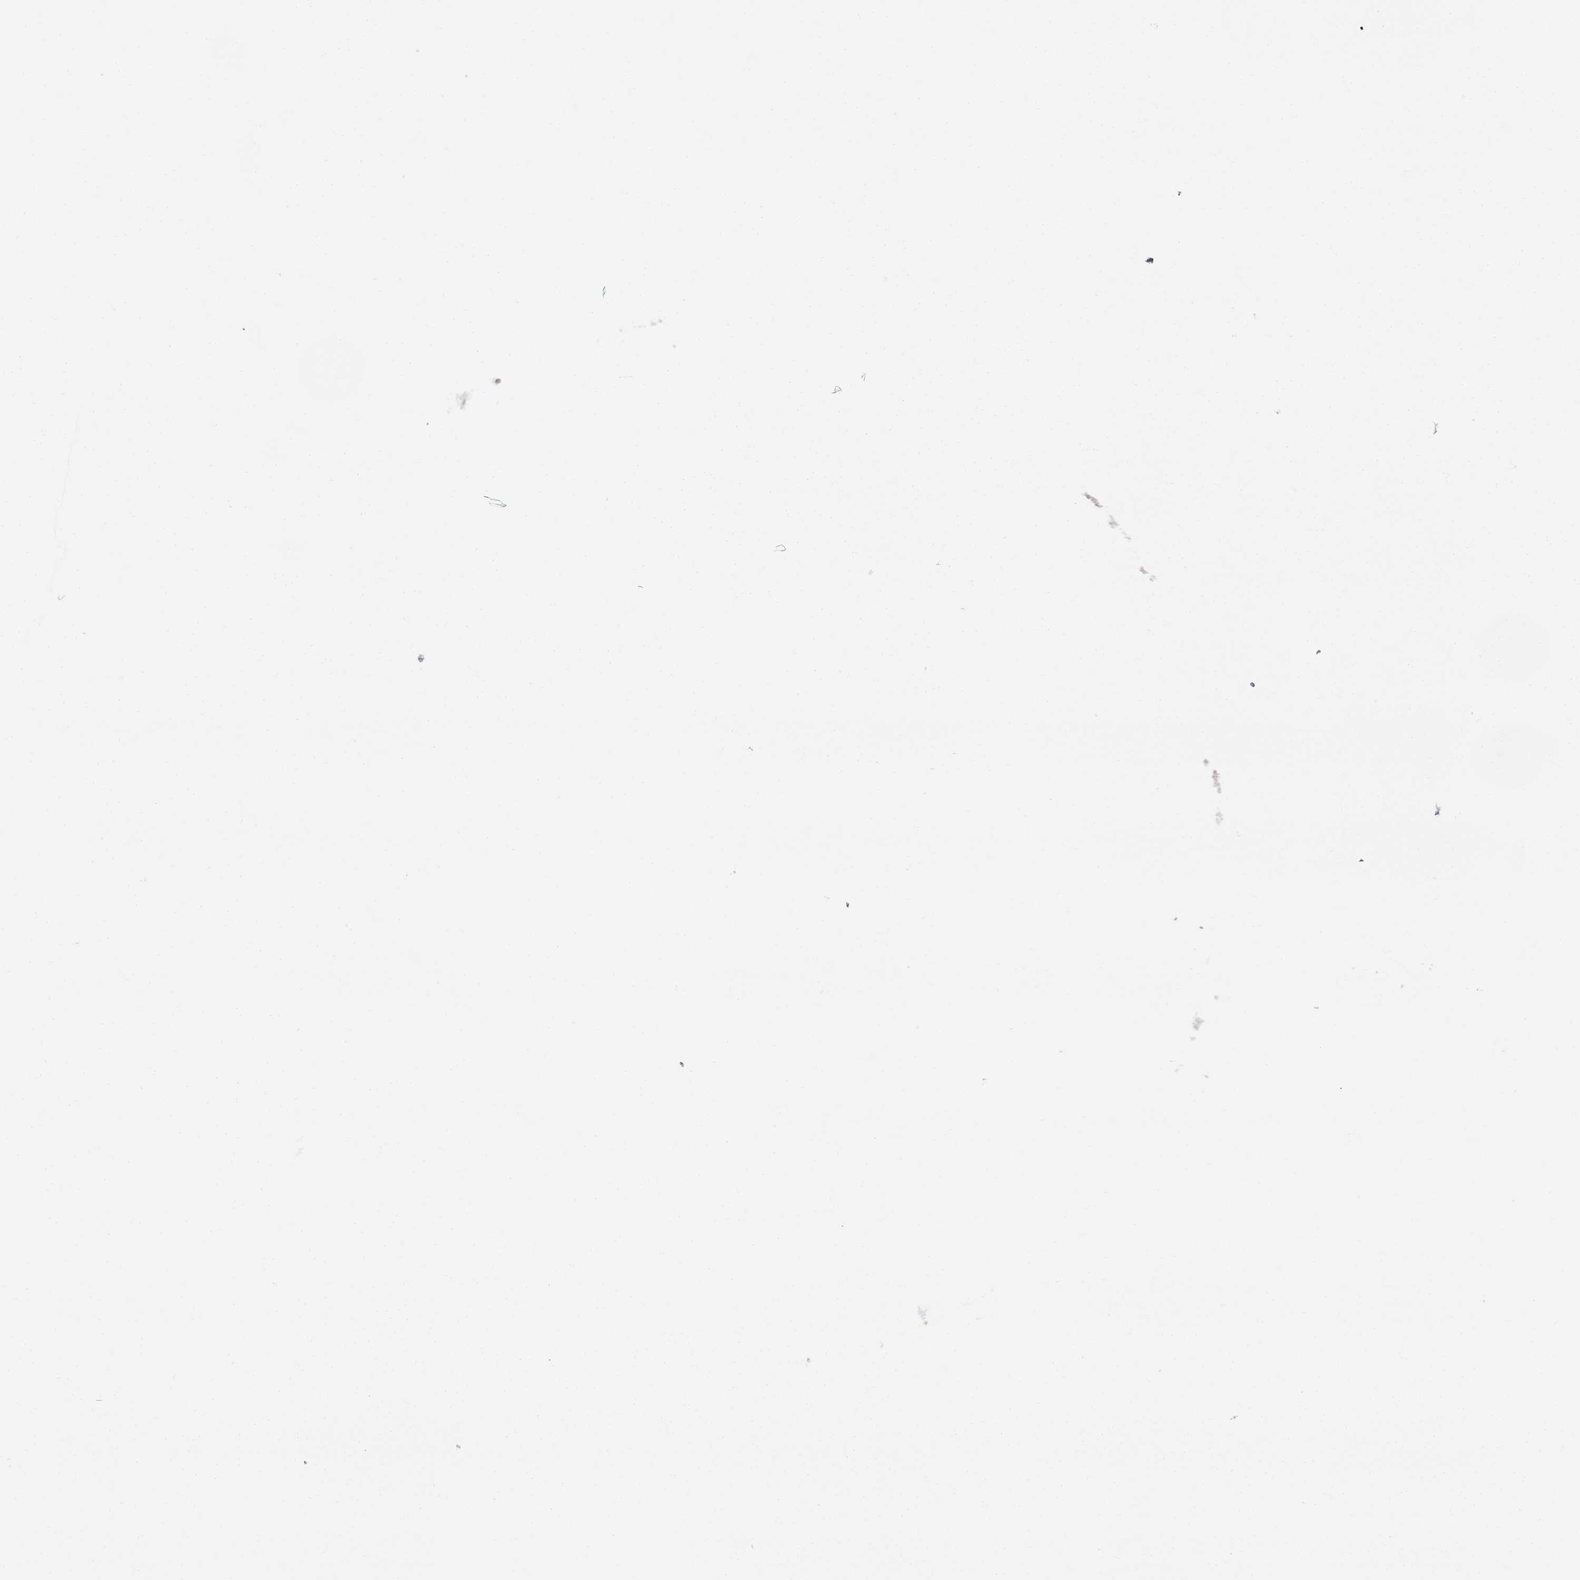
{"staining": {"intensity": "negative", "quantity": "none", "location": "none"}, "tissue": "caudate", "cell_type": "Glial cells", "image_type": "normal", "snomed": [{"axis": "morphology", "description": "Normal tissue, NOS"}, {"axis": "topography", "description": "Lateral ventricle wall"}], "caption": "High magnification brightfield microscopy of normal caudate stained with DAB (brown) and counterstained with hematoxylin (blue): glial cells show no significant staining.", "gene": "SLC28A2", "patient": {"sex": "female", "age": 42}}